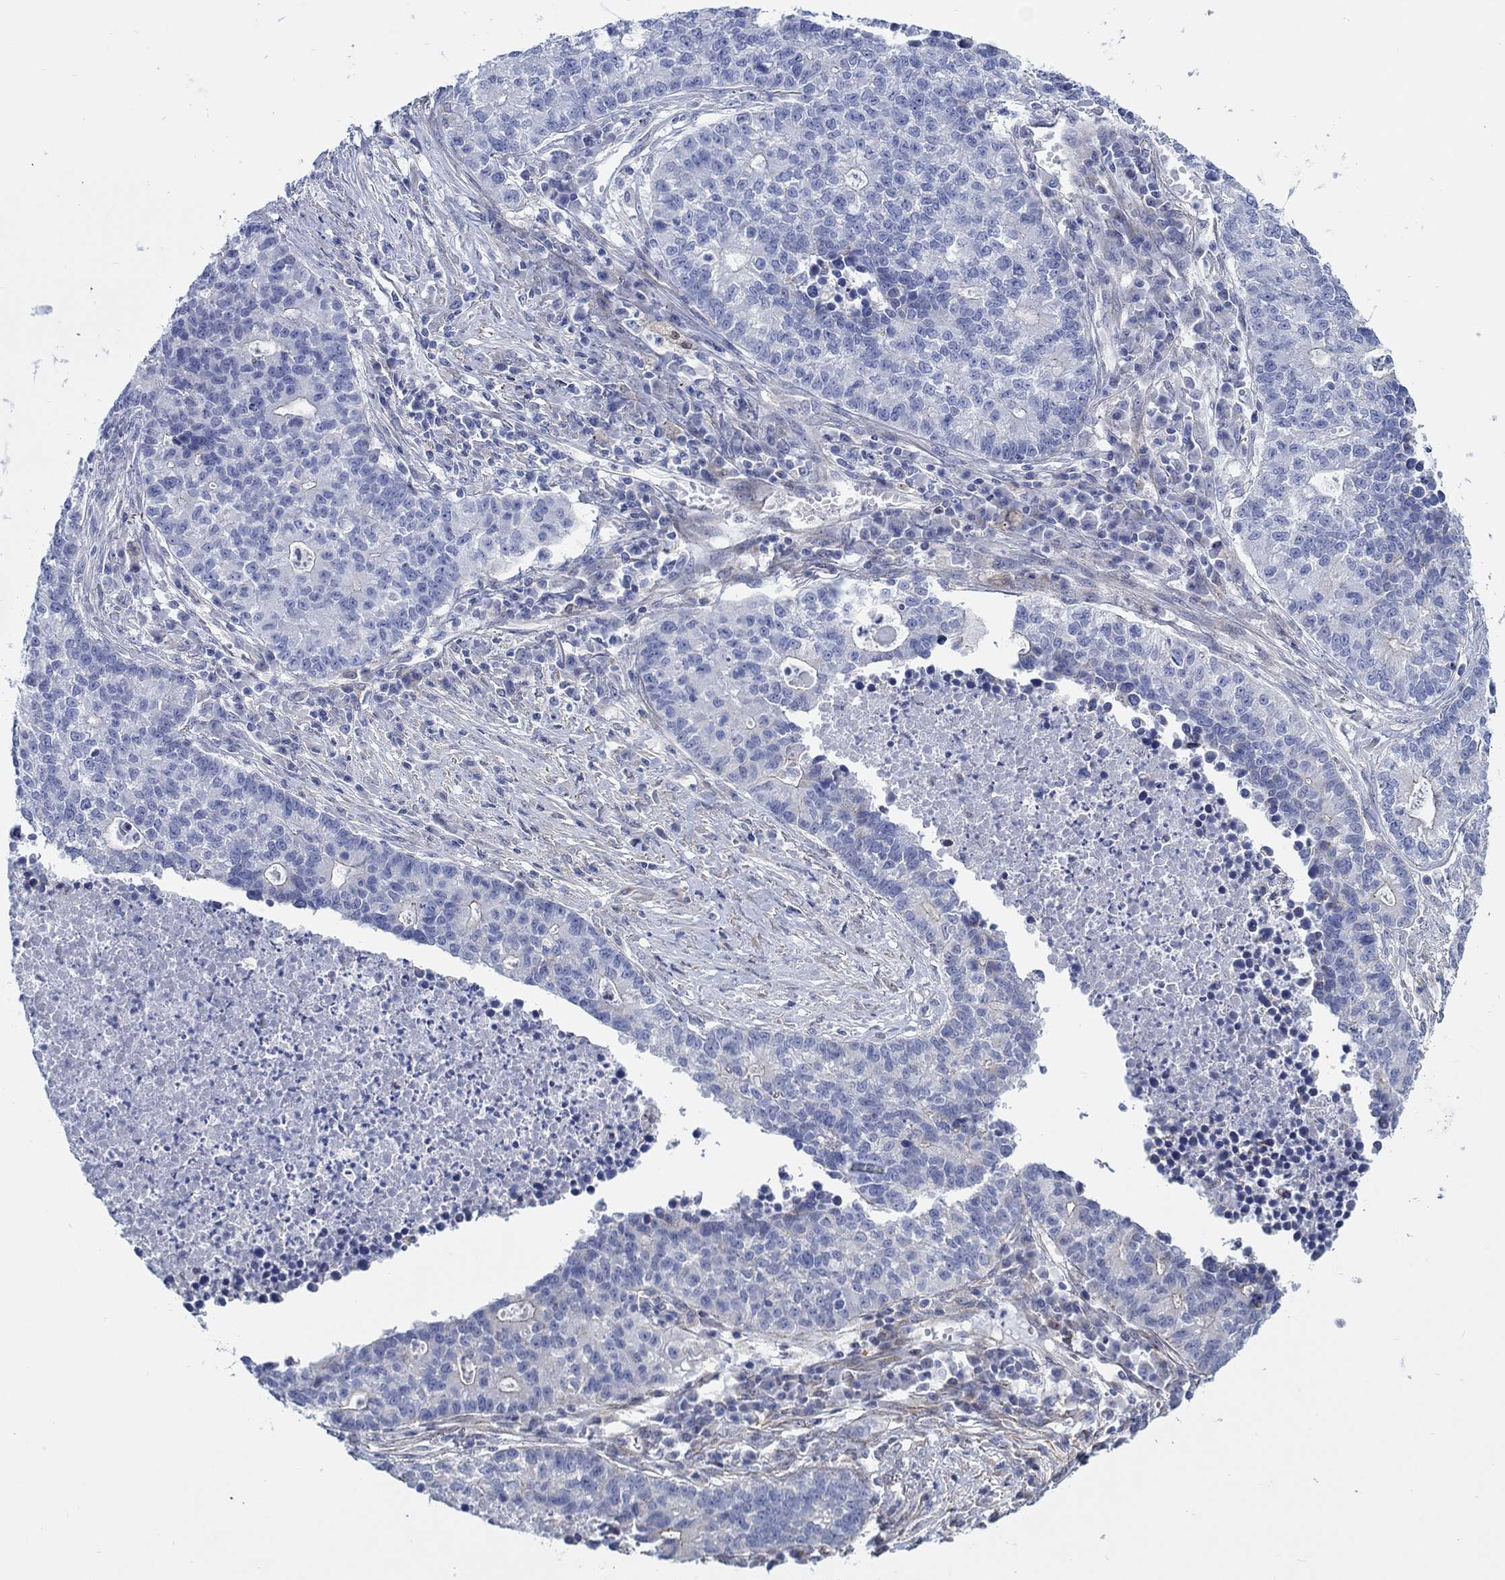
{"staining": {"intensity": "negative", "quantity": "none", "location": "none"}, "tissue": "lung cancer", "cell_type": "Tumor cells", "image_type": "cancer", "snomed": [{"axis": "morphology", "description": "Adenocarcinoma, NOS"}, {"axis": "topography", "description": "Lung"}], "caption": "Immunohistochemistry image of neoplastic tissue: human lung cancer stained with DAB shows no significant protein positivity in tumor cells.", "gene": "FMN1", "patient": {"sex": "male", "age": 57}}